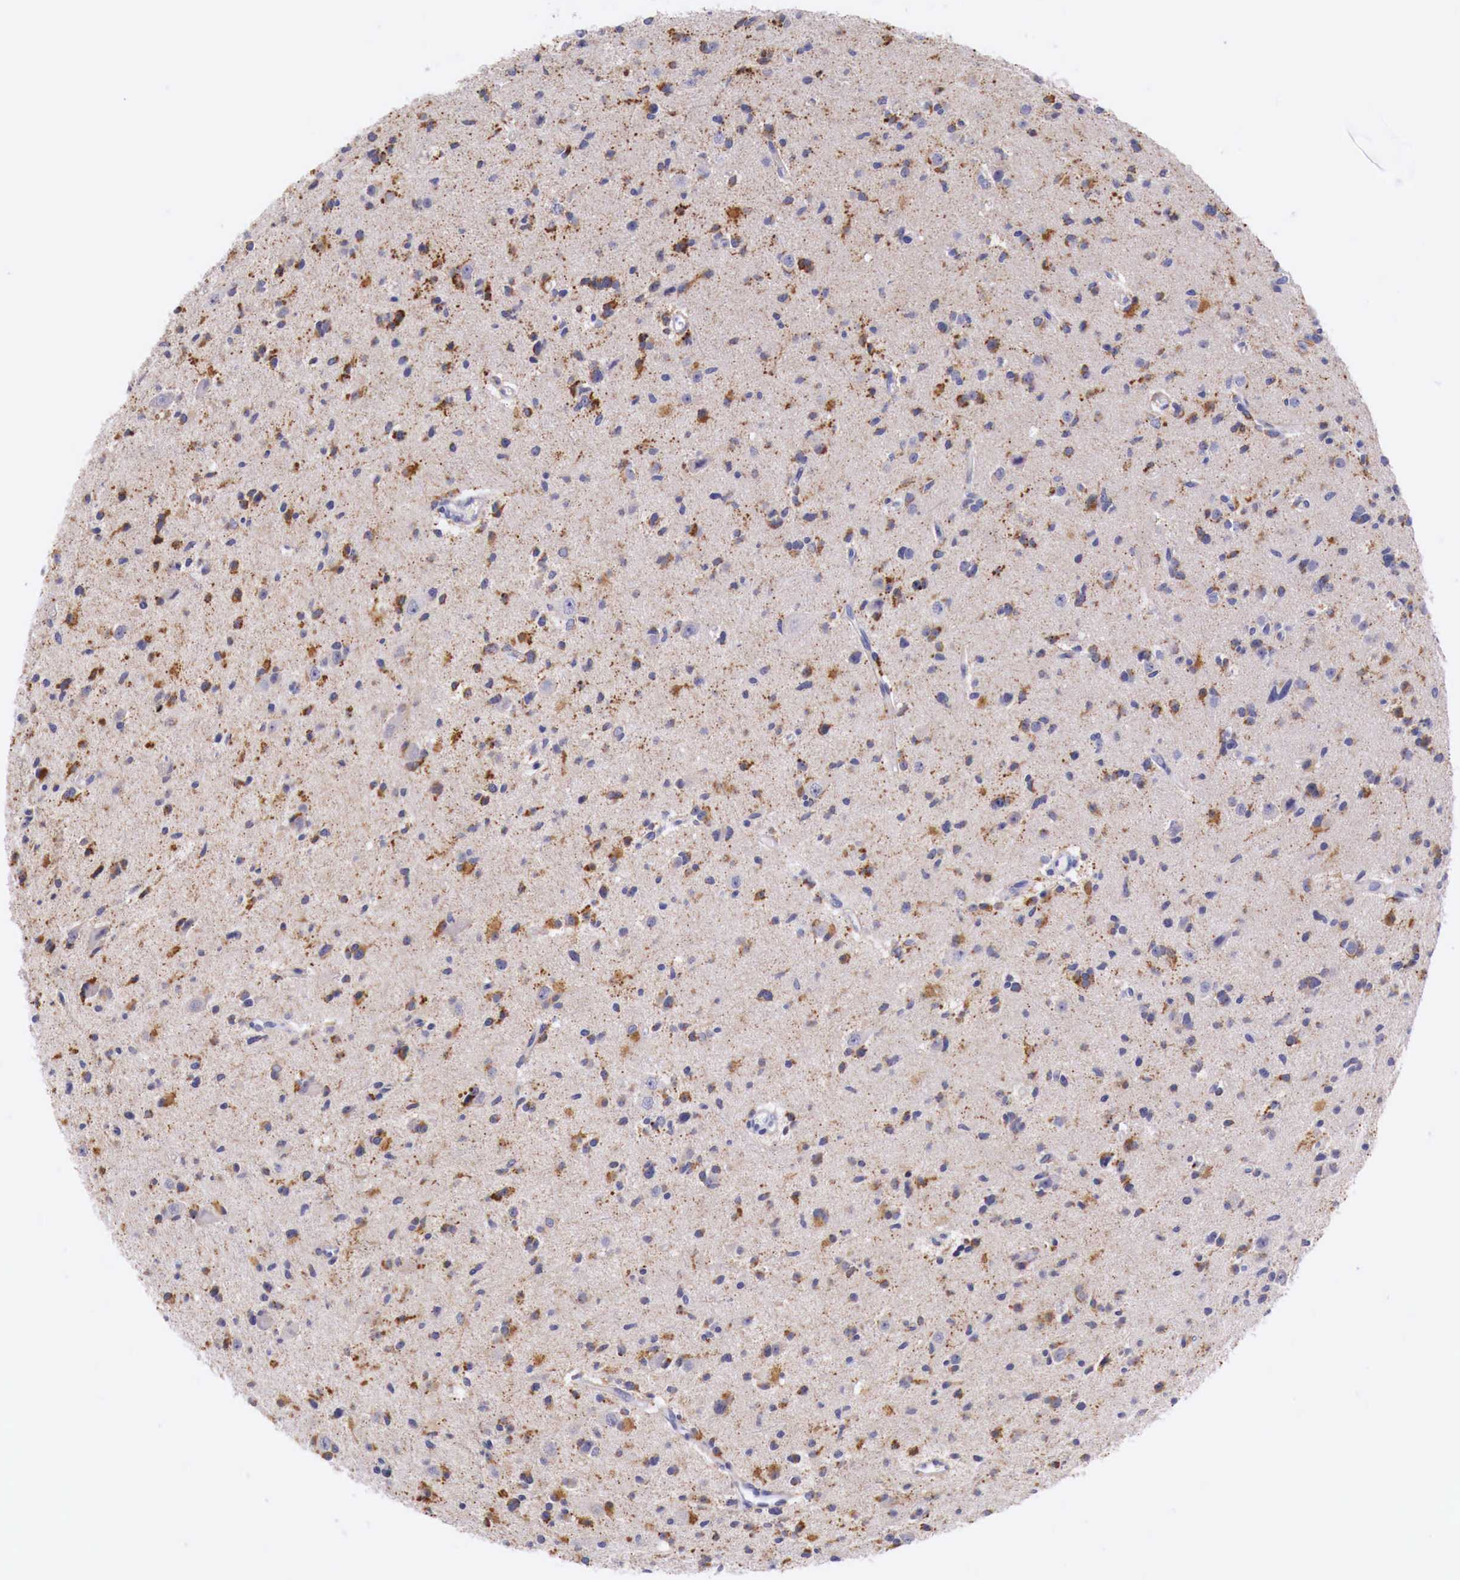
{"staining": {"intensity": "moderate", "quantity": "25%-75%", "location": "cytoplasmic/membranous"}, "tissue": "glioma", "cell_type": "Tumor cells", "image_type": "cancer", "snomed": [{"axis": "morphology", "description": "Glioma, malignant, Low grade"}, {"axis": "topography", "description": "Brain"}], "caption": "Brown immunohistochemical staining in malignant low-grade glioma demonstrates moderate cytoplasmic/membranous positivity in approximately 25%-75% of tumor cells.", "gene": "NREP", "patient": {"sex": "female", "age": 46}}